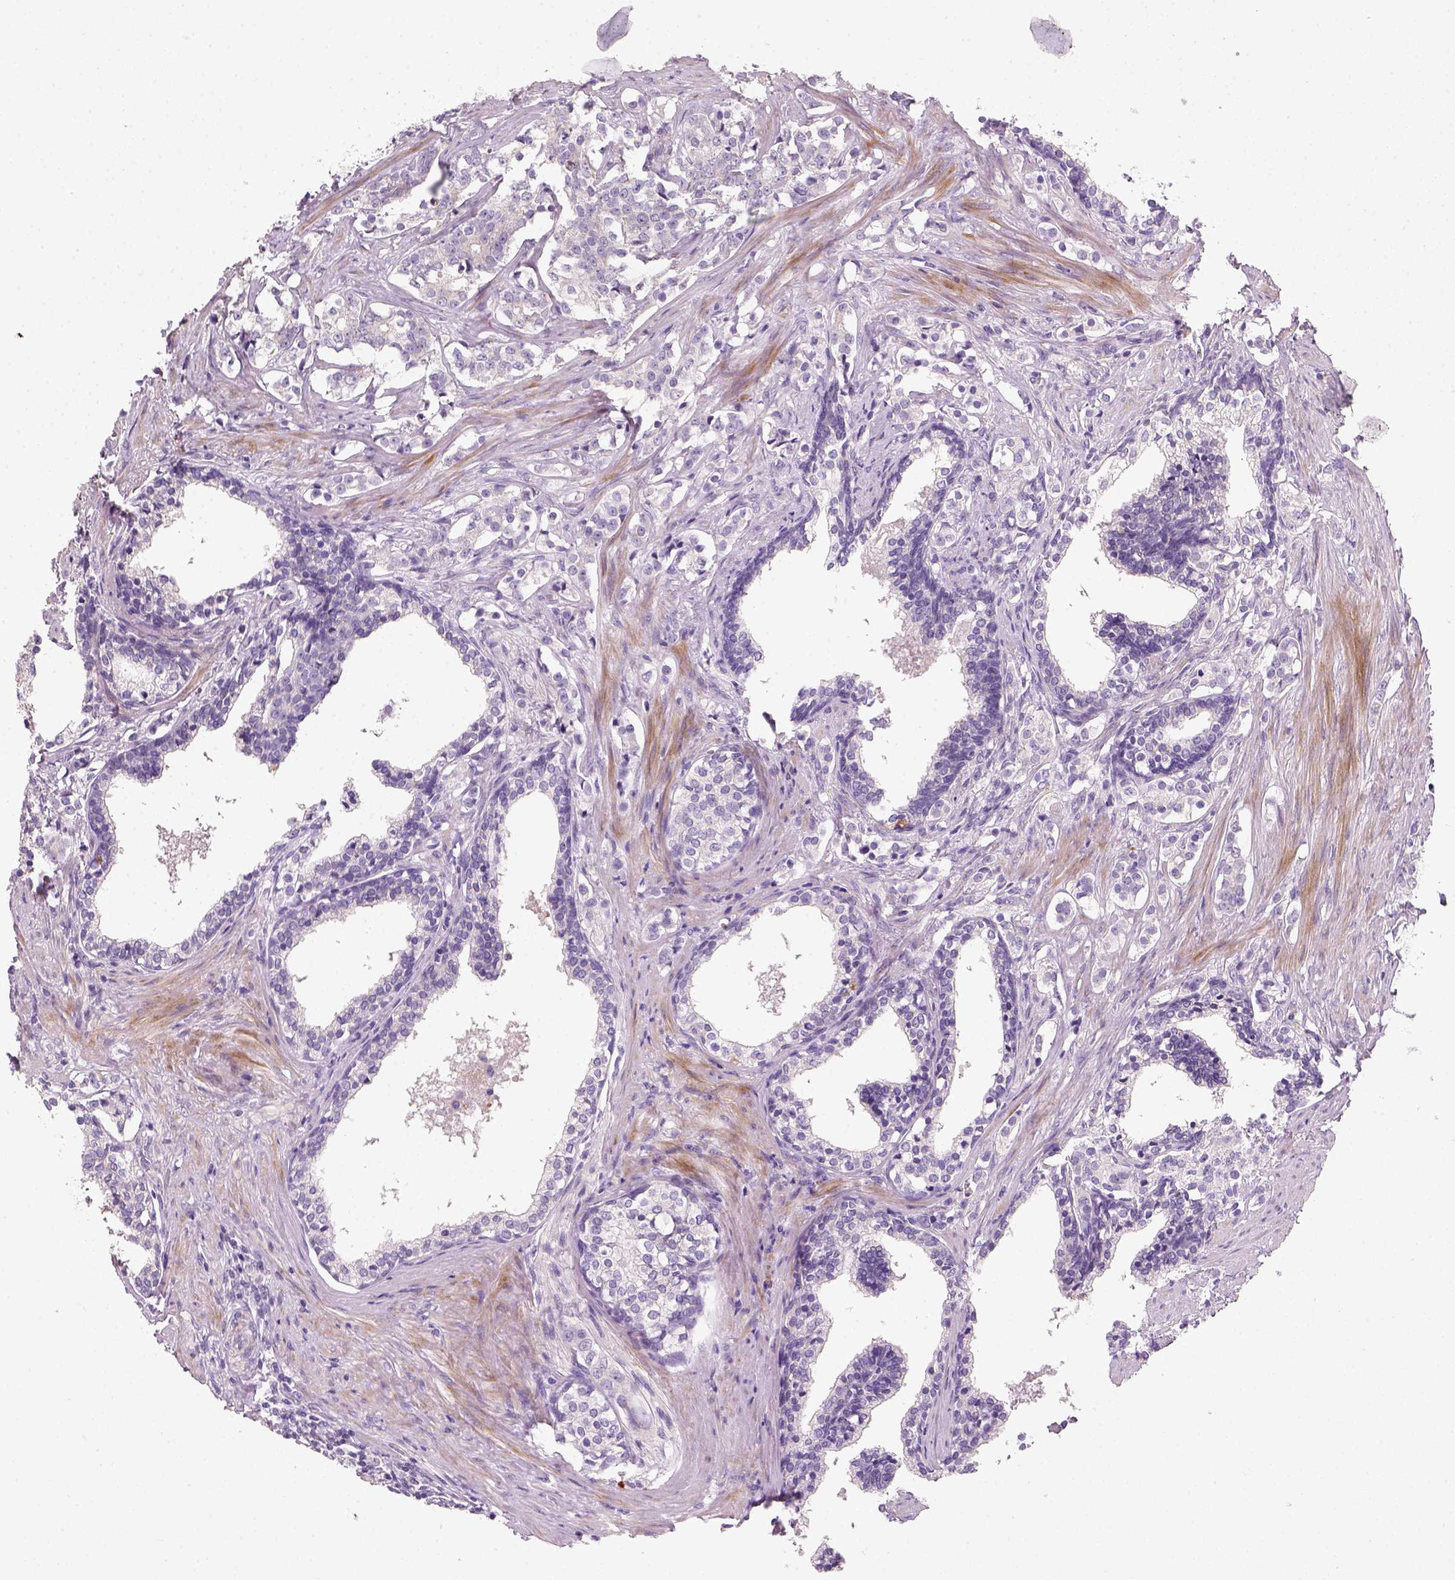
{"staining": {"intensity": "negative", "quantity": "none", "location": "none"}, "tissue": "prostate cancer", "cell_type": "Tumor cells", "image_type": "cancer", "snomed": [{"axis": "morphology", "description": "Adenocarcinoma, NOS"}, {"axis": "topography", "description": "Prostate and seminal vesicle, NOS"}], "caption": "This is an IHC image of prostate cancer. There is no positivity in tumor cells.", "gene": "NUDT6", "patient": {"sex": "male", "age": 63}}